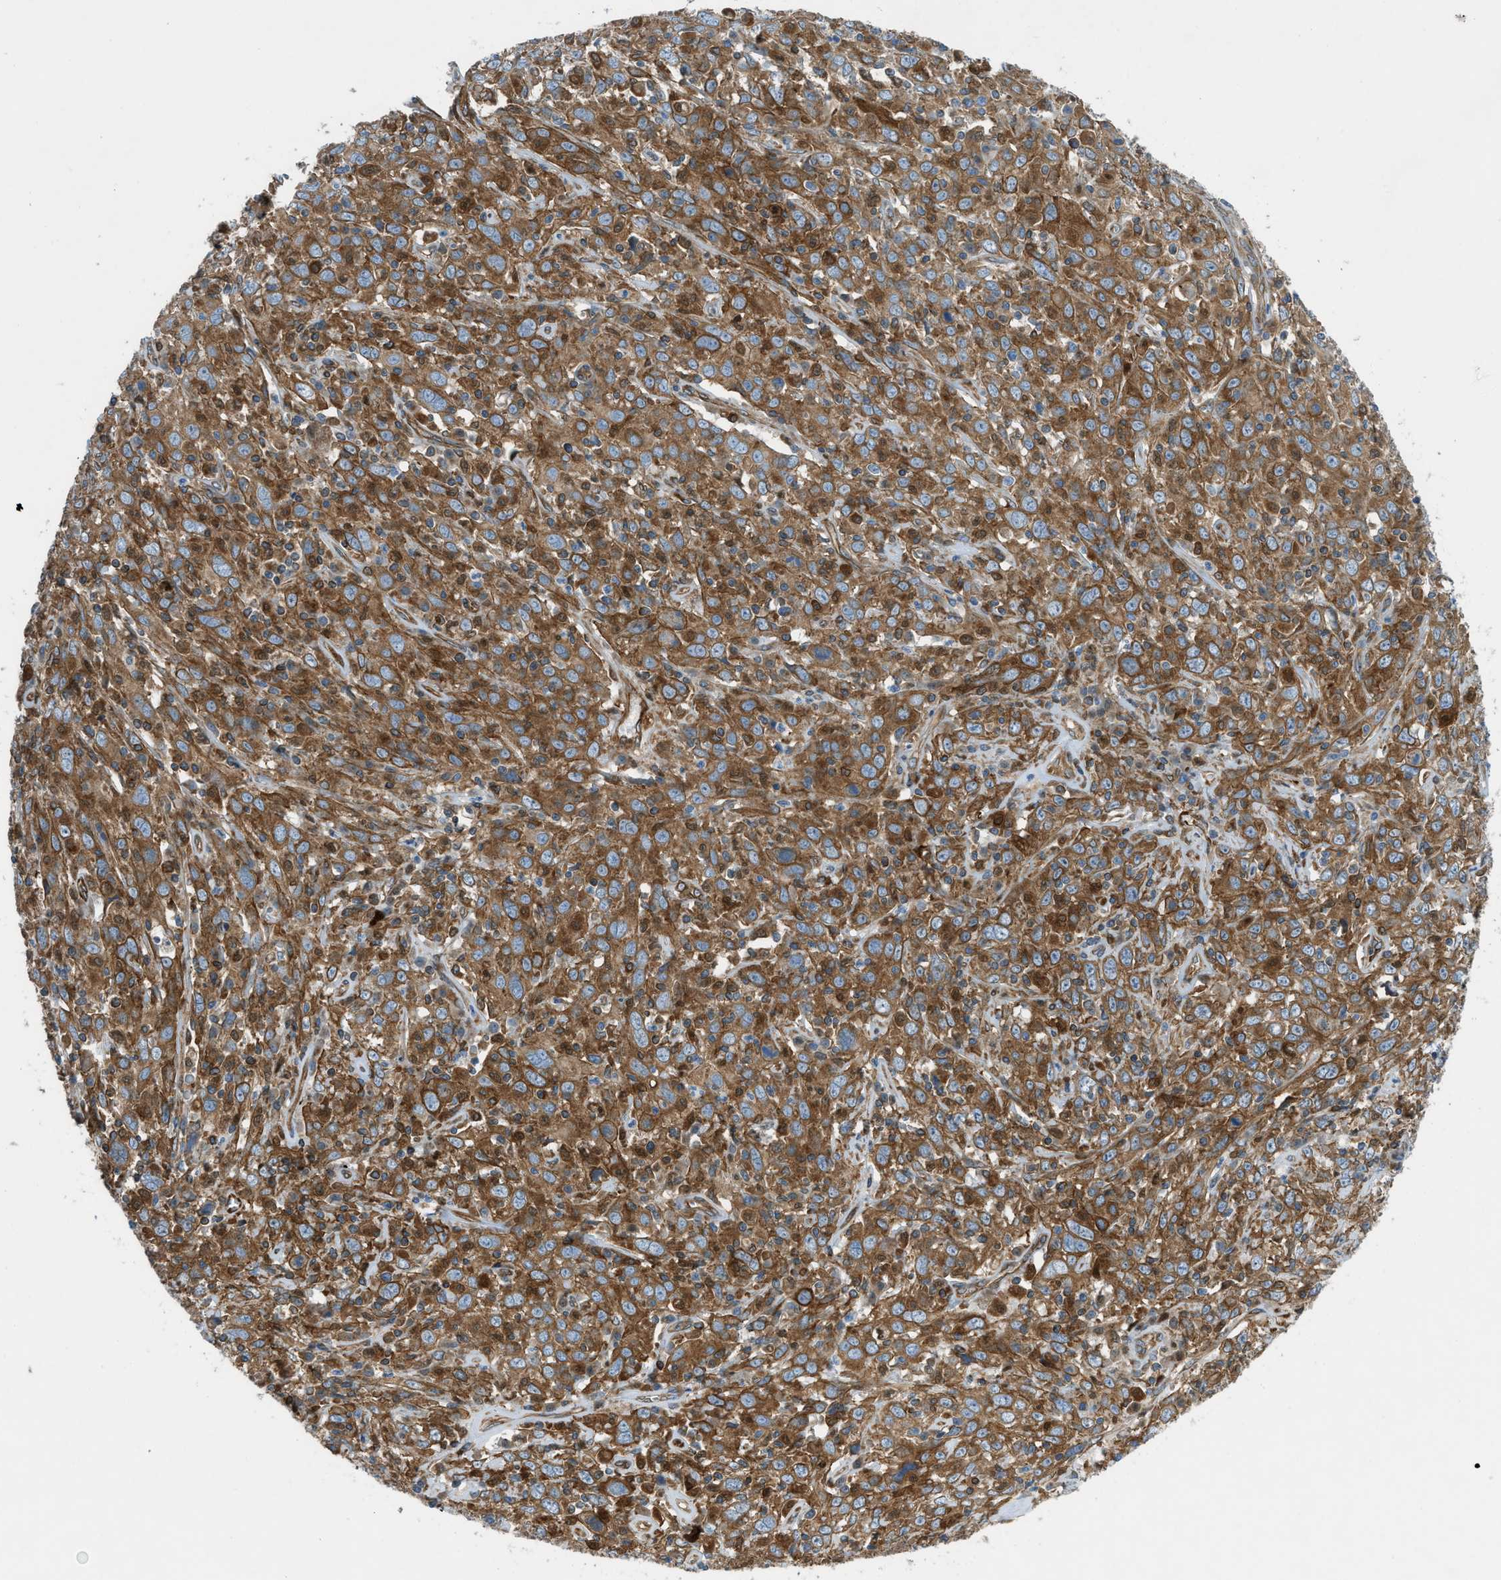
{"staining": {"intensity": "strong", "quantity": ">75%", "location": "cytoplasmic/membranous"}, "tissue": "cervical cancer", "cell_type": "Tumor cells", "image_type": "cancer", "snomed": [{"axis": "morphology", "description": "Squamous cell carcinoma, NOS"}, {"axis": "topography", "description": "Cervix"}], "caption": "Tumor cells show strong cytoplasmic/membranous positivity in about >75% of cells in cervical squamous cell carcinoma. The staining was performed using DAB (3,3'-diaminobenzidine), with brown indicating positive protein expression. Nuclei are stained blue with hematoxylin.", "gene": "DMAC1", "patient": {"sex": "female", "age": 46}}